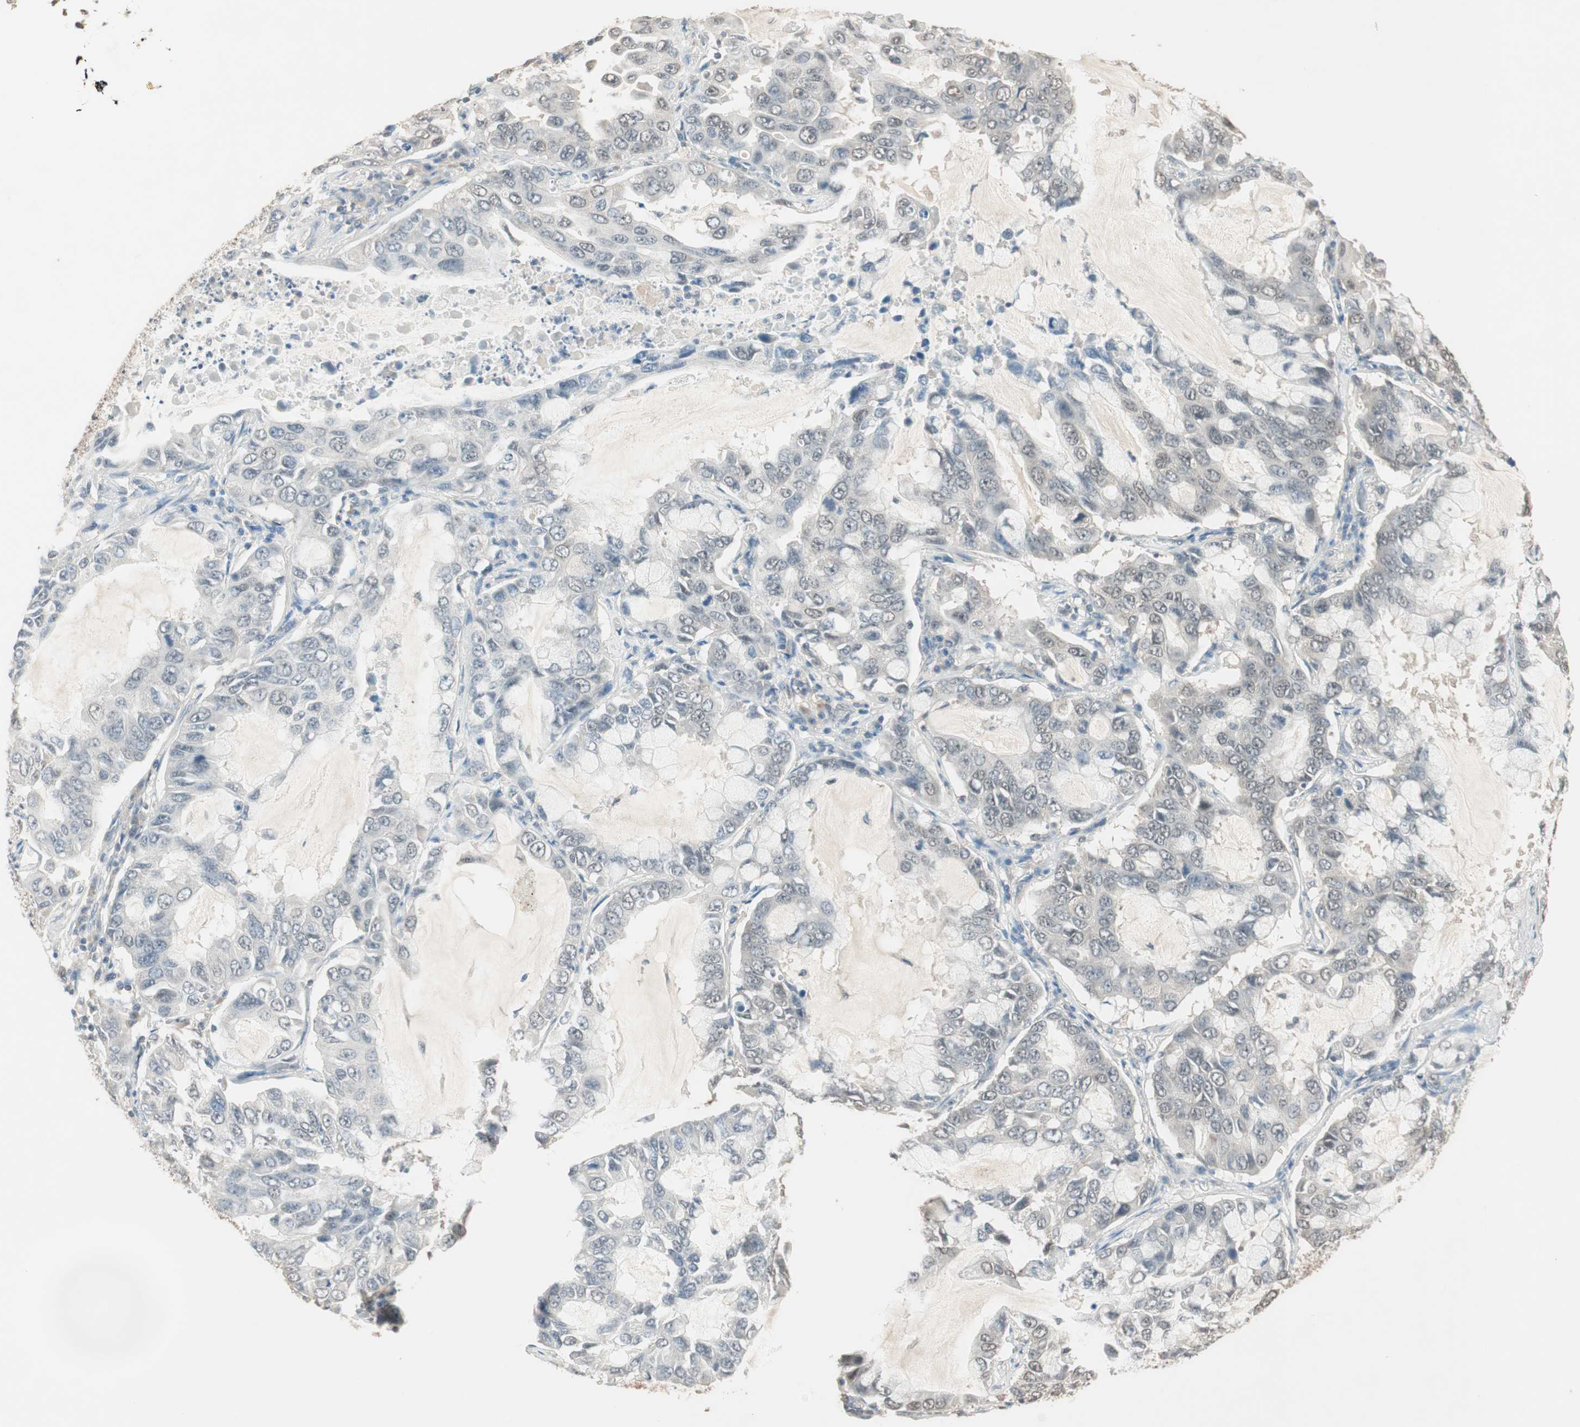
{"staining": {"intensity": "weak", "quantity": "<25%", "location": "nuclear"}, "tissue": "lung cancer", "cell_type": "Tumor cells", "image_type": "cancer", "snomed": [{"axis": "morphology", "description": "Adenocarcinoma, NOS"}, {"axis": "topography", "description": "Lung"}], "caption": "Lung adenocarcinoma was stained to show a protein in brown. There is no significant staining in tumor cells. The staining is performed using DAB (3,3'-diaminobenzidine) brown chromogen with nuclei counter-stained in using hematoxylin.", "gene": "USP5", "patient": {"sex": "male", "age": 64}}